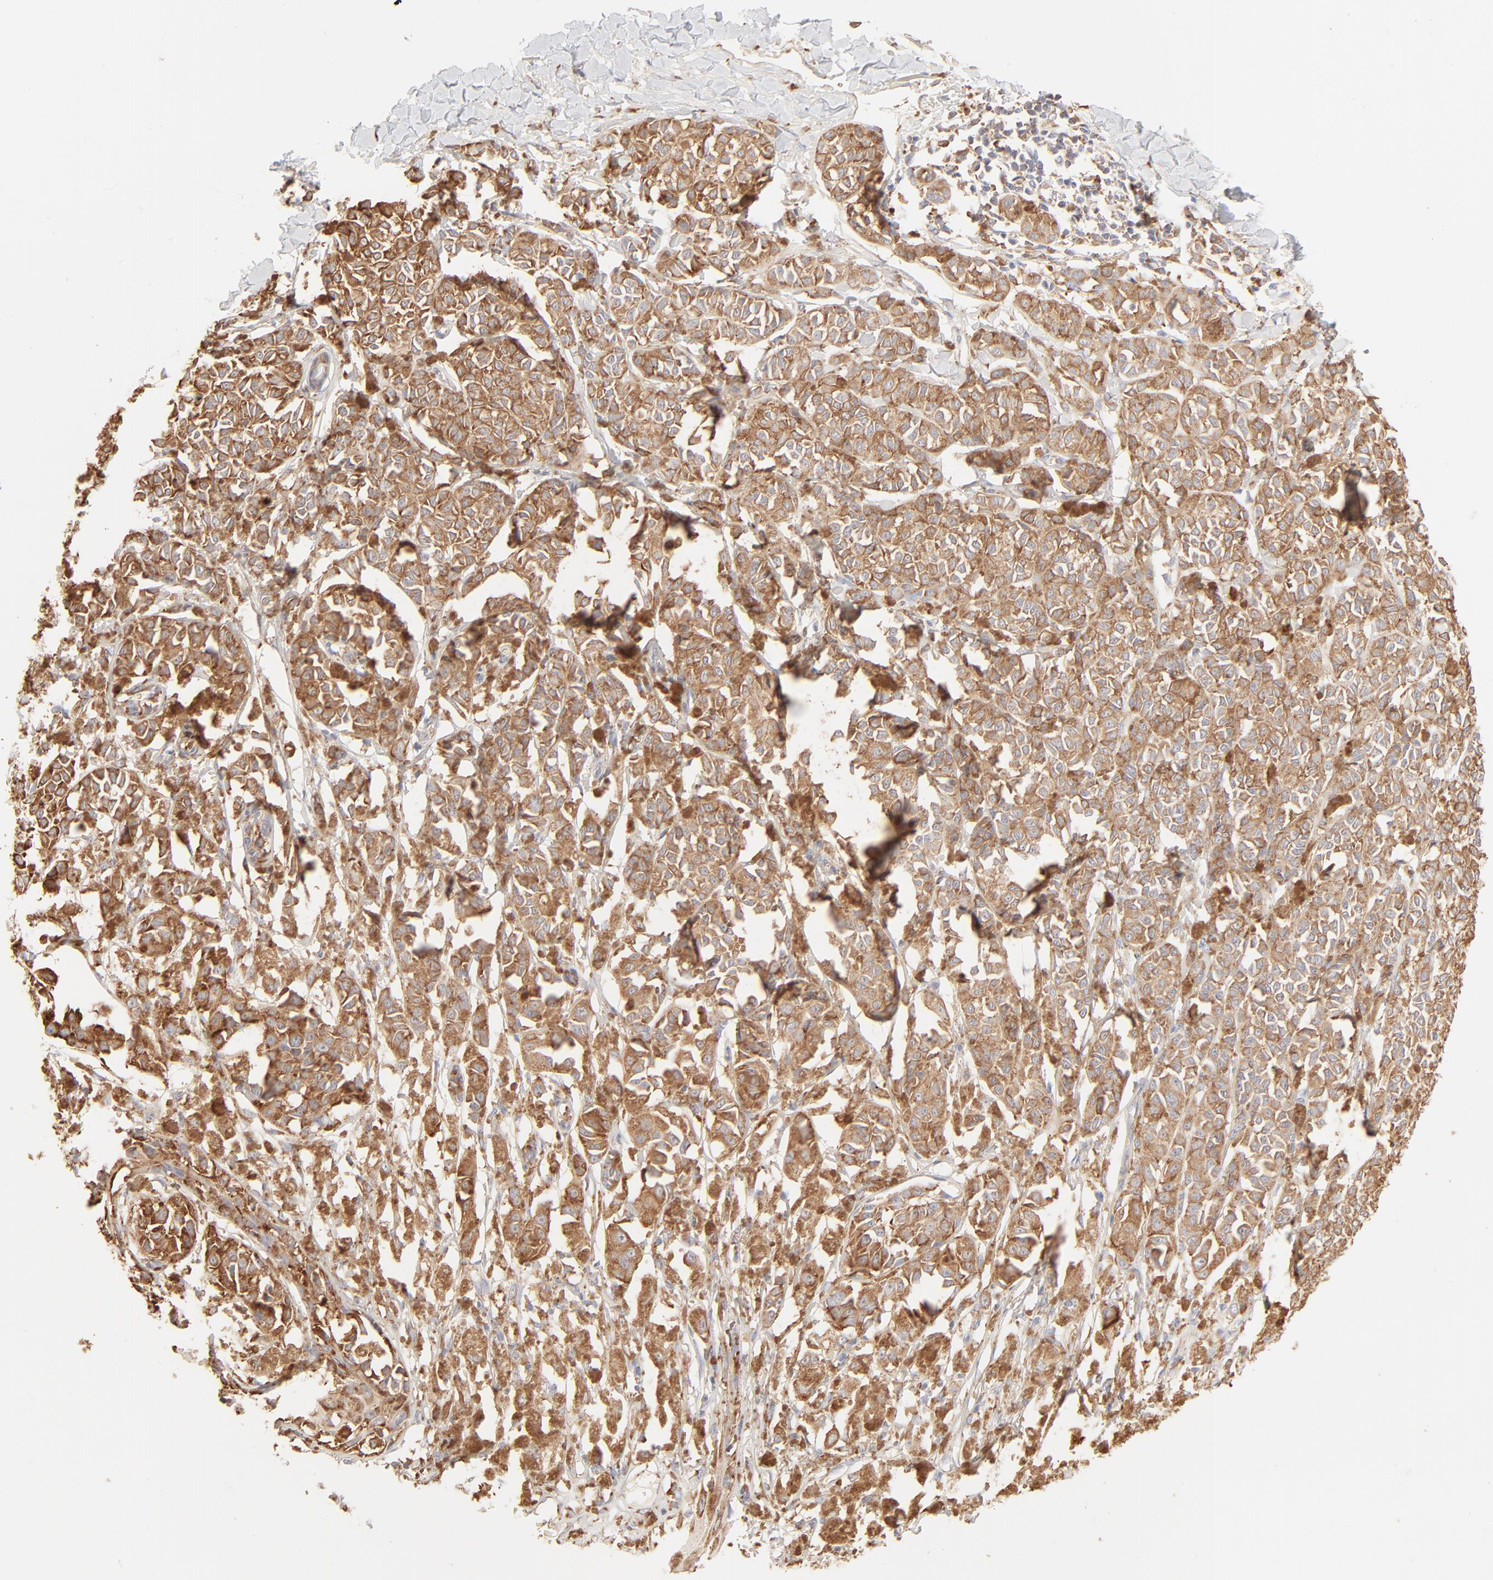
{"staining": {"intensity": "moderate", "quantity": ">75%", "location": "cytoplasmic/membranous"}, "tissue": "melanoma", "cell_type": "Tumor cells", "image_type": "cancer", "snomed": [{"axis": "morphology", "description": "Malignant melanoma, NOS"}, {"axis": "topography", "description": "Skin"}], "caption": "Melanoma stained with immunohistochemistry exhibits moderate cytoplasmic/membranous positivity in about >75% of tumor cells.", "gene": "RPS20", "patient": {"sex": "male", "age": 76}}